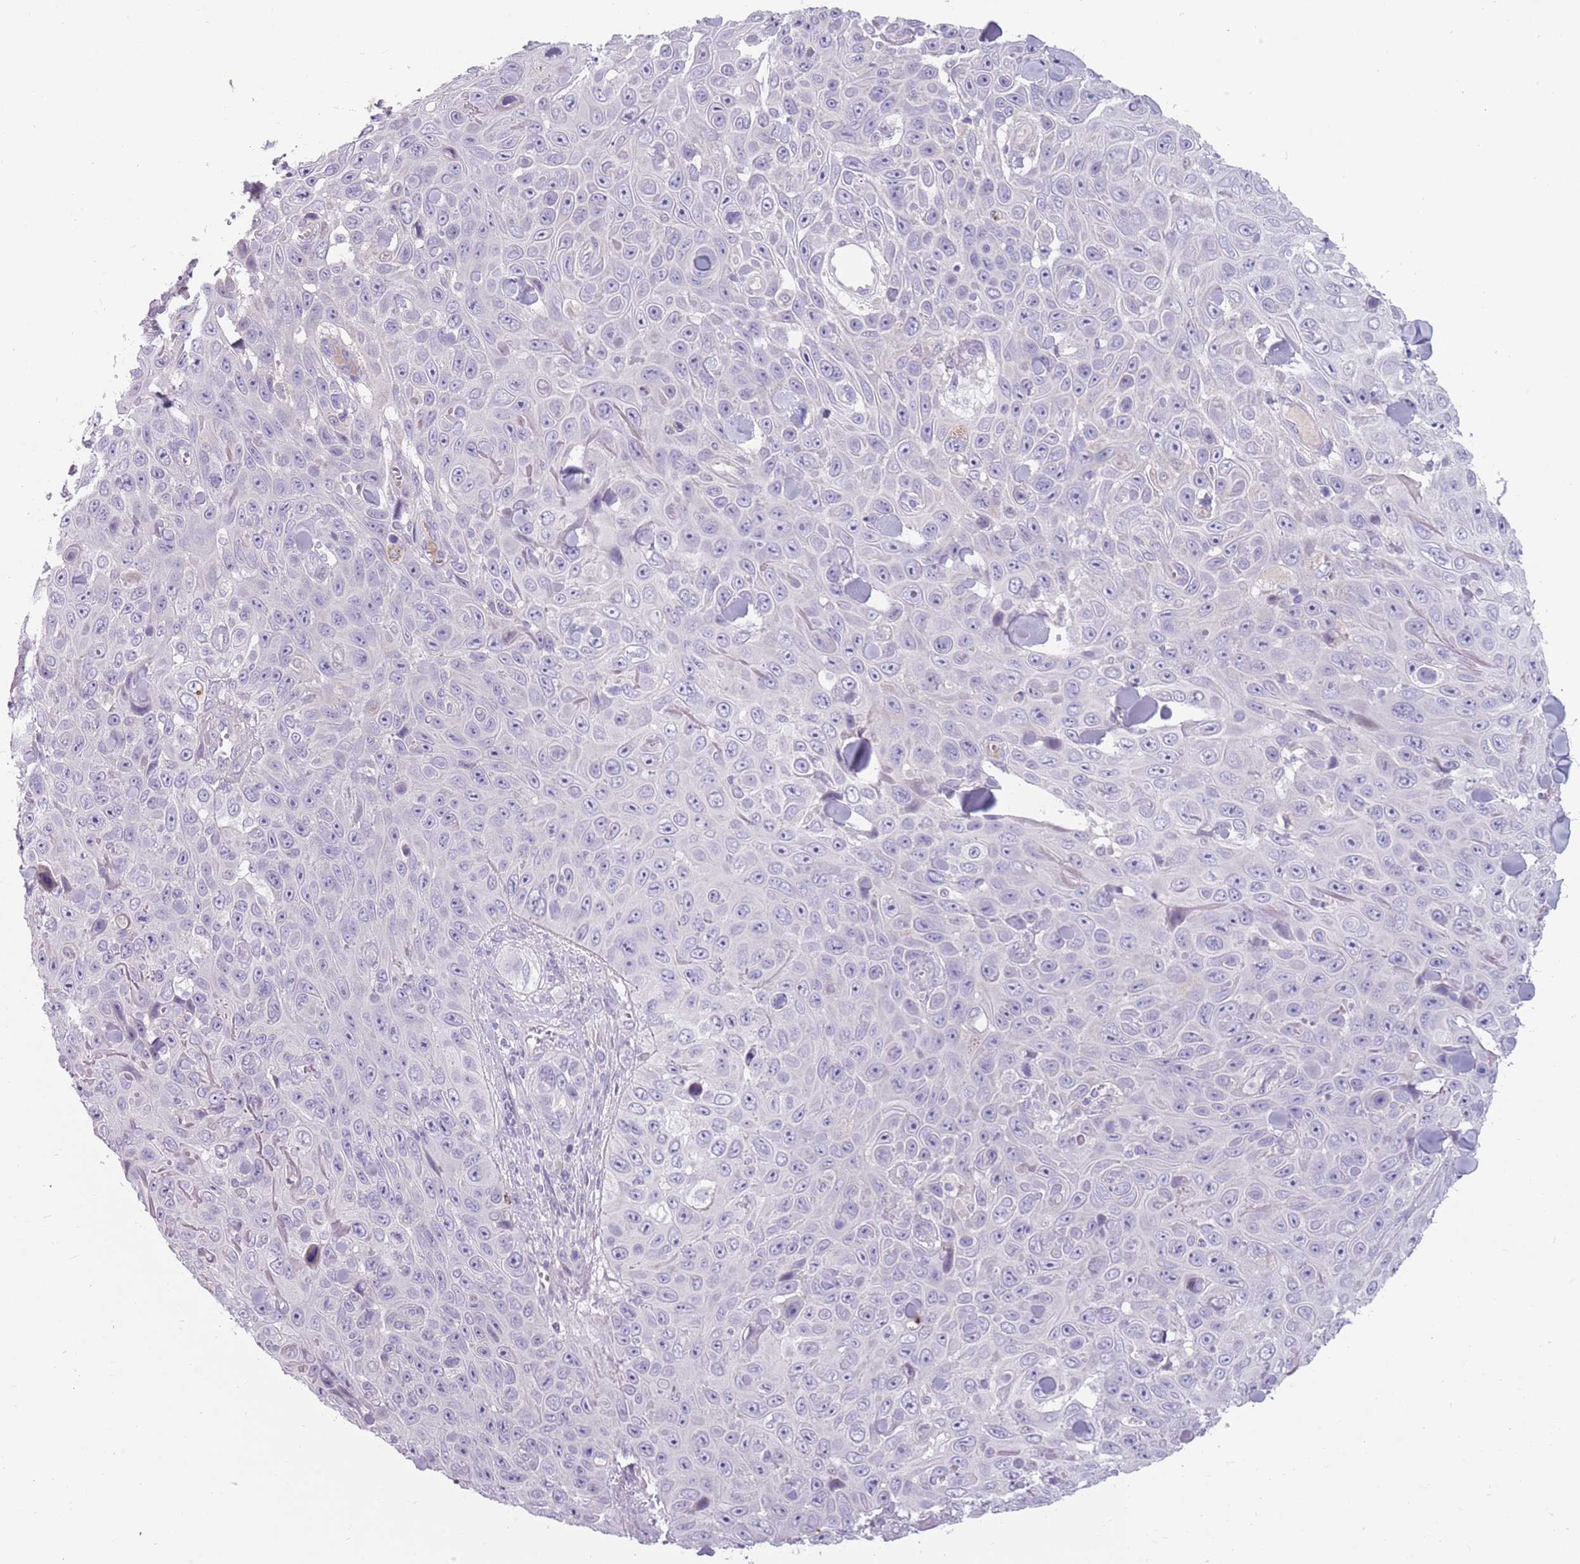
{"staining": {"intensity": "negative", "quantity": "none", "location": "none"}, "tissue": "skin cancer", "cell_type": "Tumor cells", "image_type": "cancer", "snomed": [{"axis": "morphology", "description": "Squamous cell carcinoma, NOS"}, {"axis": "topography", "description": "Skin"}], "caption": "High power microscopy micrograph of an IHC image of skin cancer (squamous cell carcinoma), revealing no significant positivity in tumor cells.", "gene": "DDX4", "patient": {"sex": "male", "age": 82}}